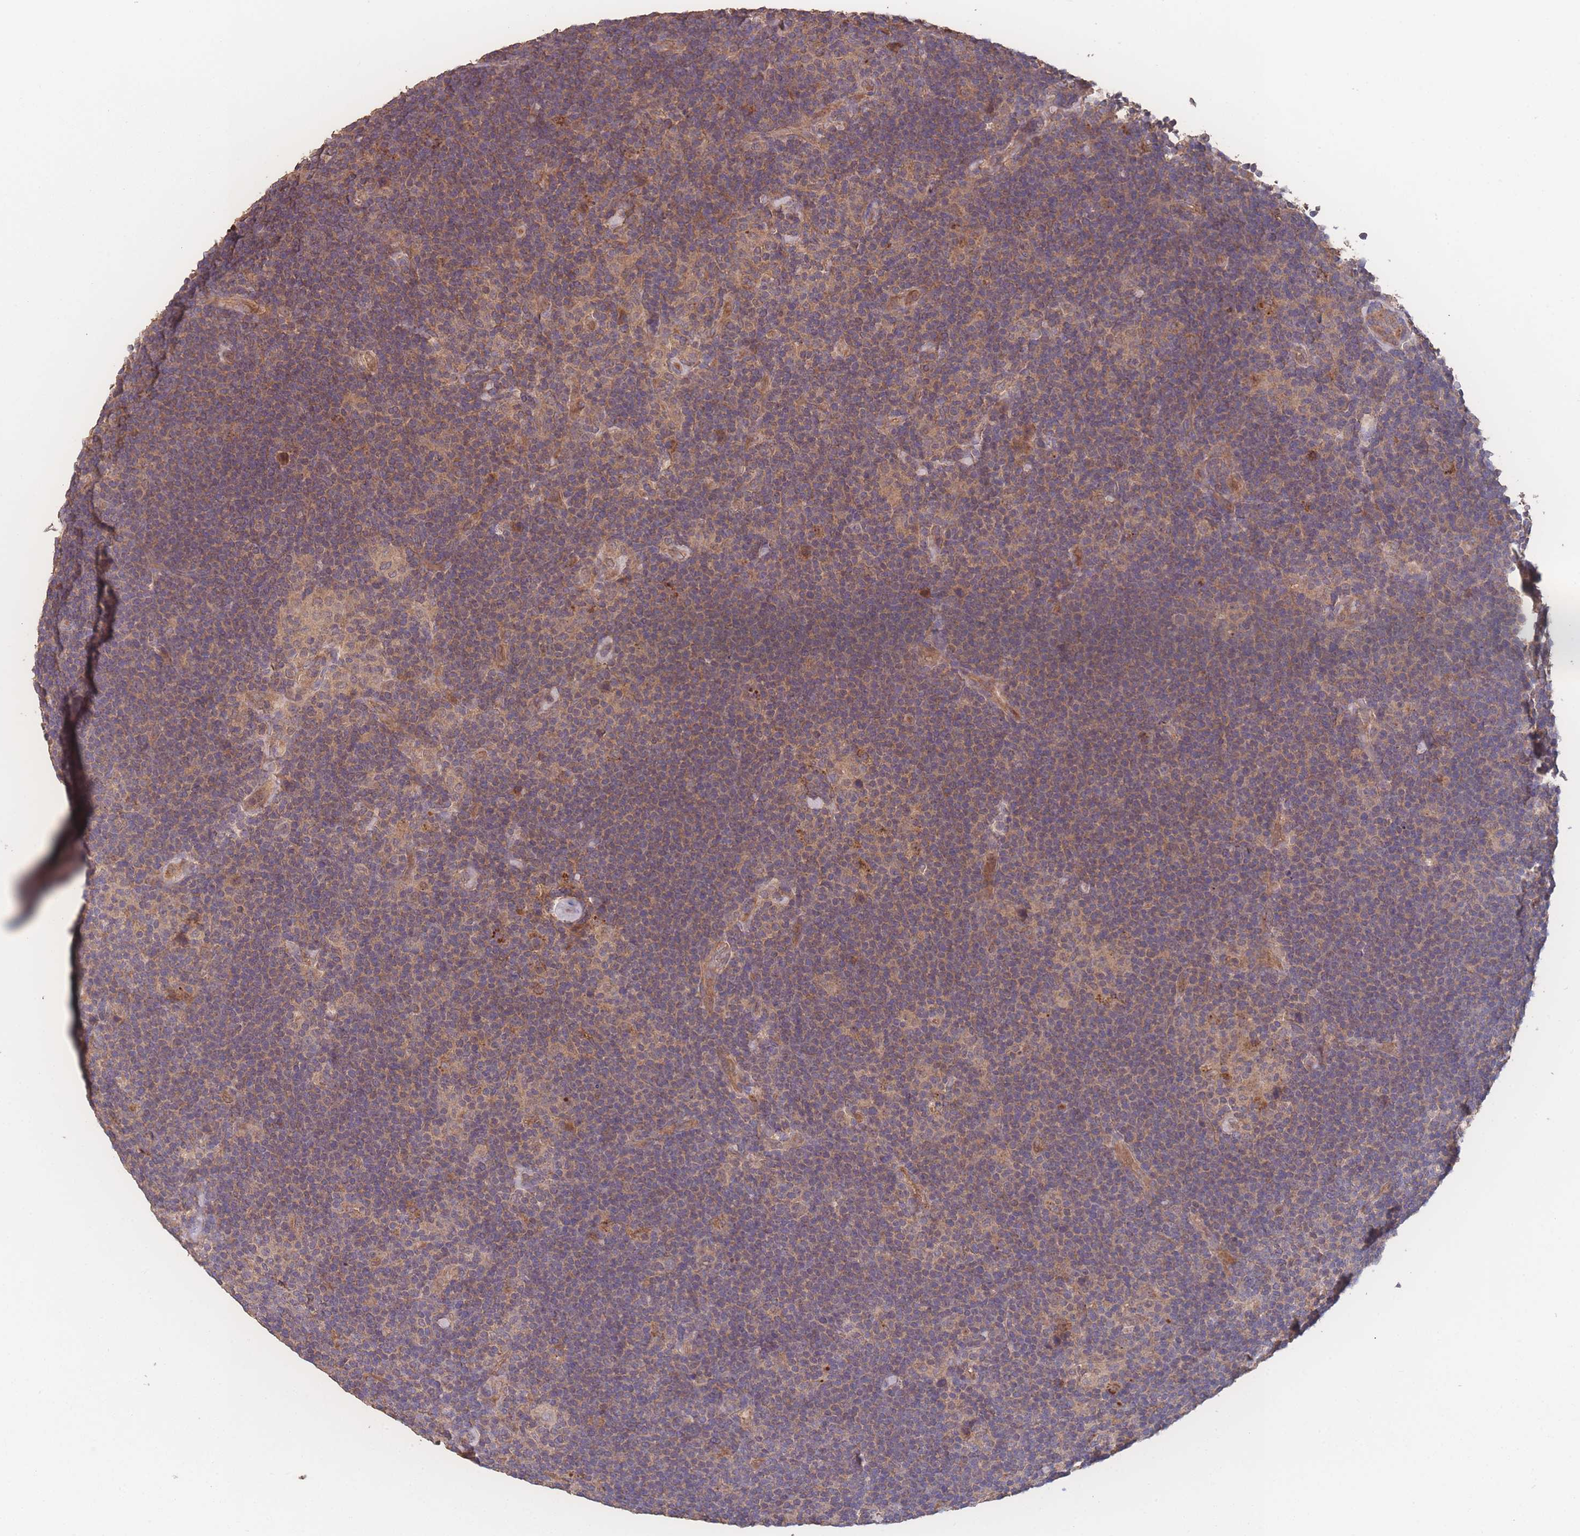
{"staining": {"intensity": "negative", "quantity": "none", "location": "none"}, "tissue": "lymphoma", "cell_type": "Tumor cells", "image_type": "cancer", "snomed": [{"axis": "morphology", "description": "Hodgkin's disease, NOS"}, {"axis": "topography", "description": "Lymph node"}], "caption": "An immunohistochemistry (IHC) histopathology image of Hodgkin's disease is shown. There is no staining in tumor cells of Hodgkin's disease. (IHC, brightfield microscopy, high magnification).", "gene": "ATXN10", "patient": {"sex": "female", "age": 57}}